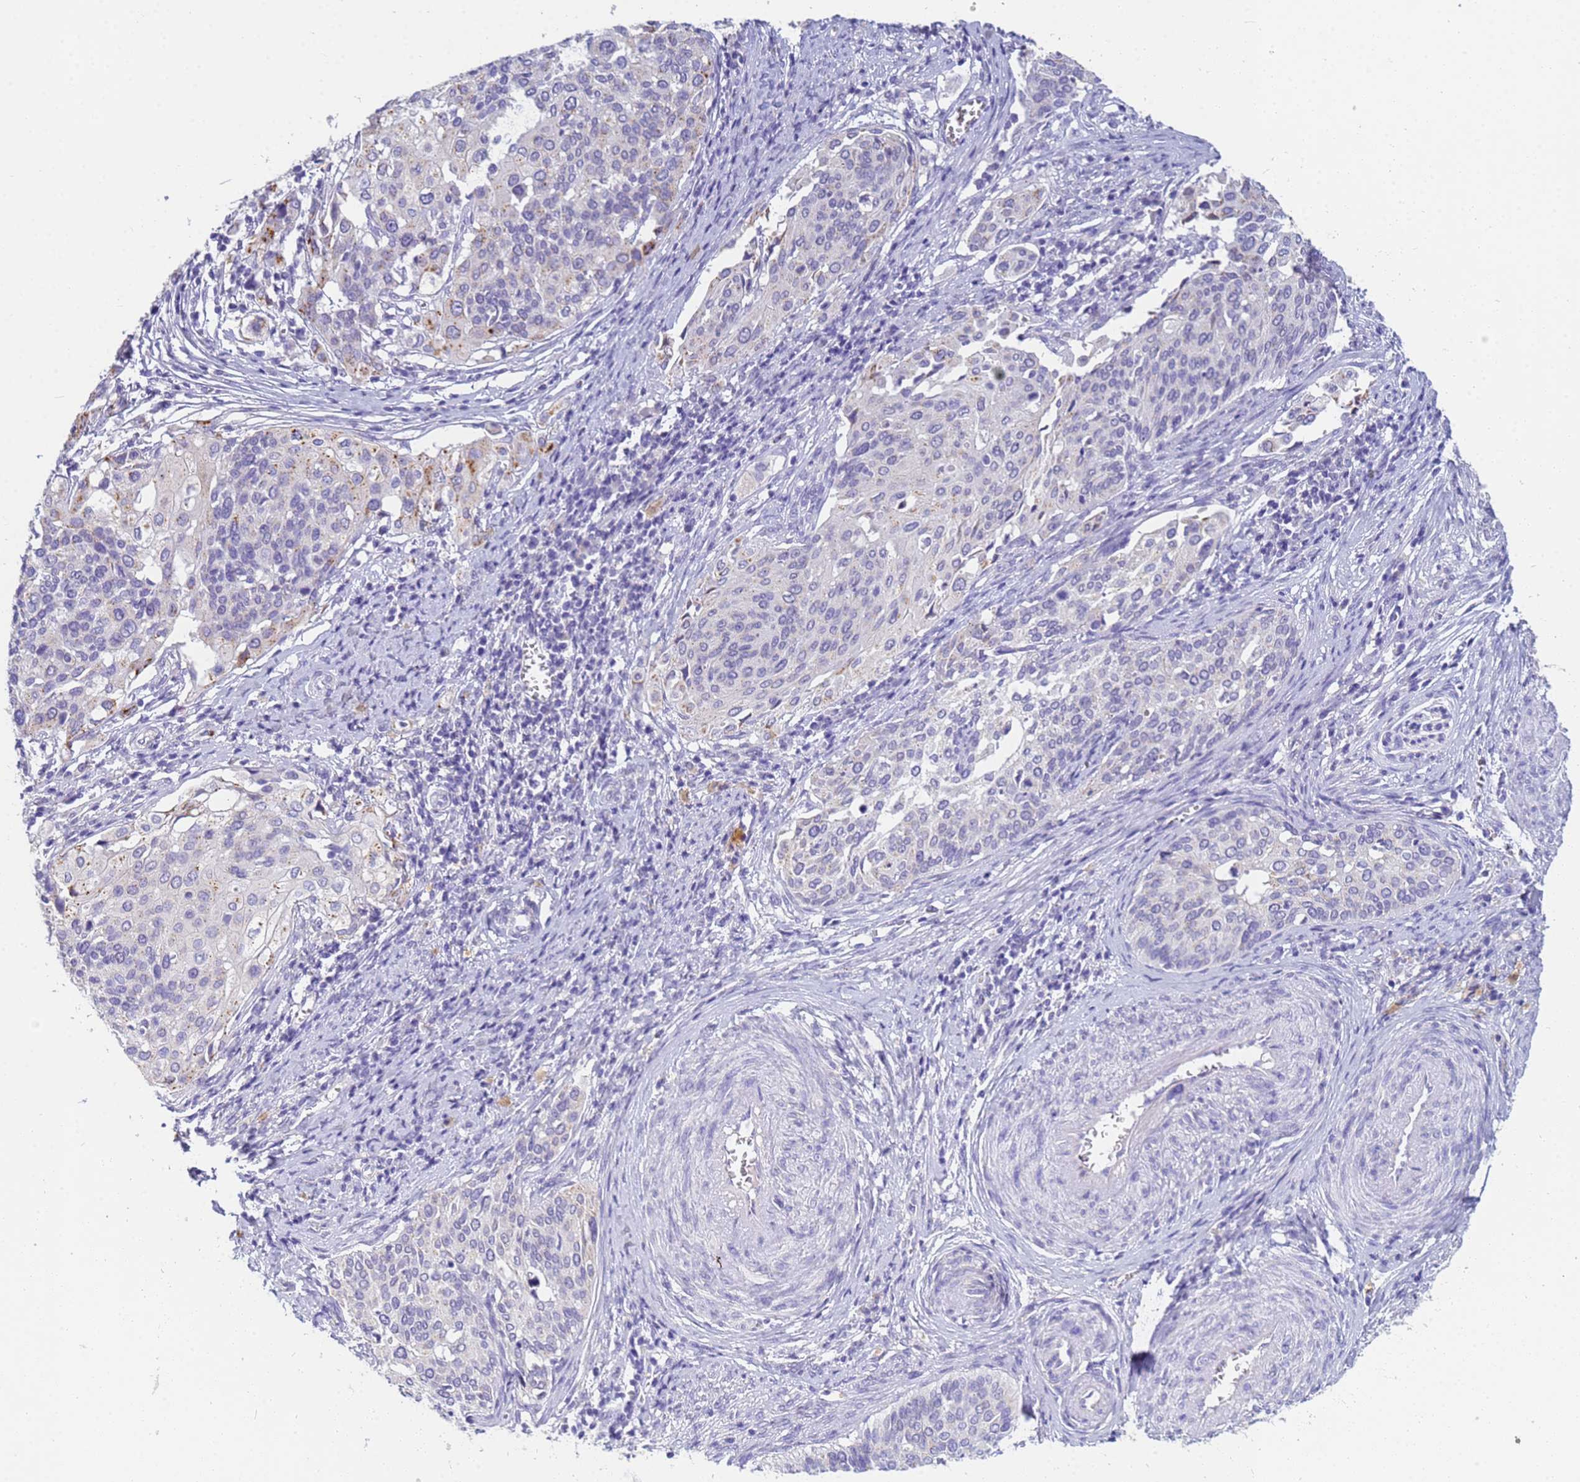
{"staining": {"intensity": "moderate", "quantity": "<25%", "location": "cytoplasmic/membranous"}, "tissue": "cervical cancer", "cell_type": "Tumor cells", "image_type": "cancer", "snomed": [{"axis": "morphology", "description": "Squamous cell carcinoma, NOS"}, {"axis": "topography", "description": "Cervix"}], "caption": "This is an image of immunohistochemistry (IHC) staining of cervical cancer (squamous cell carcinoma), which shows moderate expression in the cytoplasmic/membranous of tumor cells.", "gene": "B3GNT8", "patient": {"sex": "female", "age": 44}}